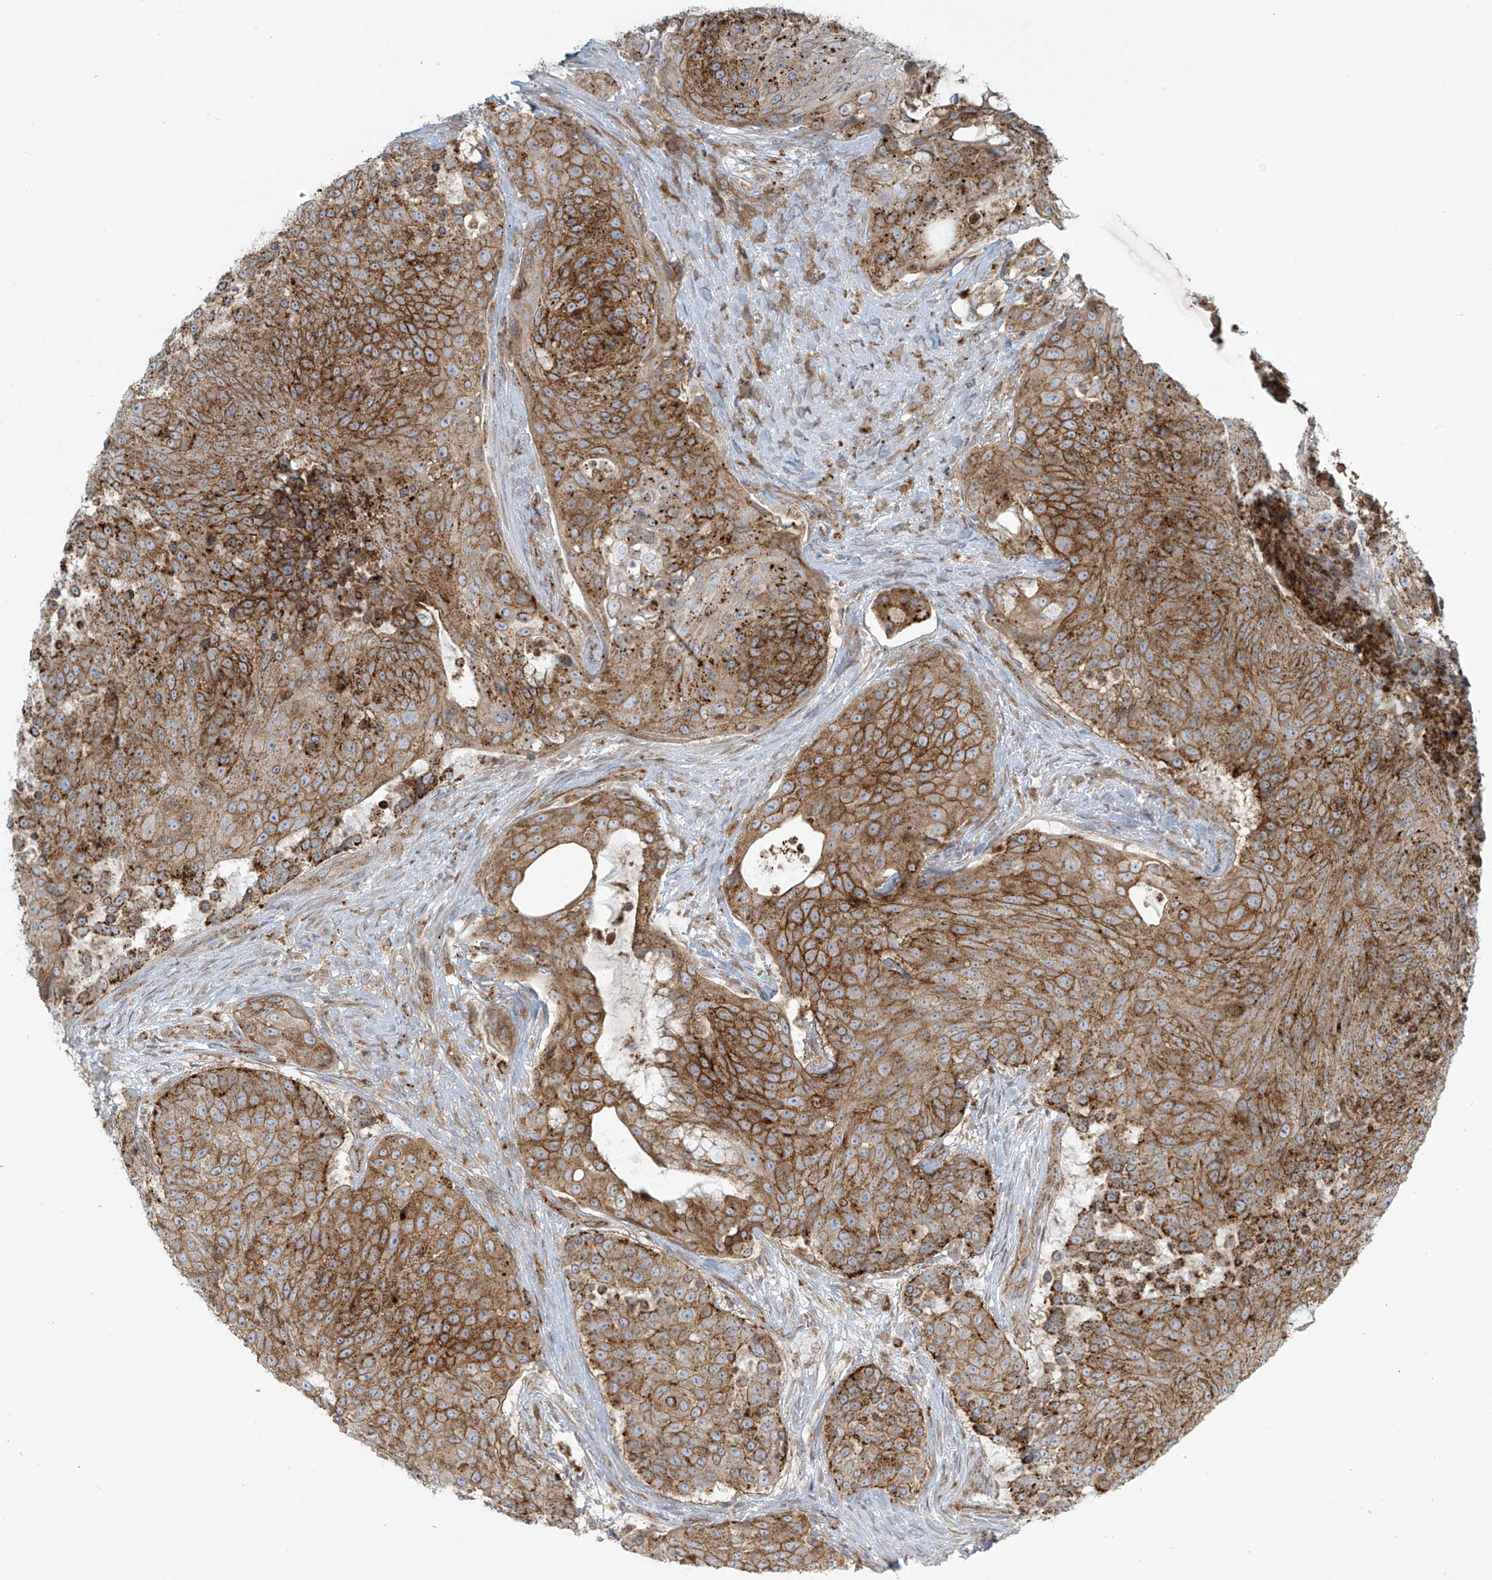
{"staining": {"intensity": "strong", "quantity": "25%-75%", "location": "cytoplasmic/membranous"}, "tissue": "urothelial cancer", "cell_type": "Tumor cells", "image_type": "cancer", "snomed": [{"axis": "morphology", "description": "Urothelial carcinoma, High grade"}, {"axis": "topography", "description": "Urinary bladder"}], "caption": "This is an image of IHC staining of high-grade urothelial carcinoma, which shows strong expression in the cytoplasmic/membranous of tumor cells.", "gene": "LZTS3", "patient": {"sex": "female", "age": 63}}